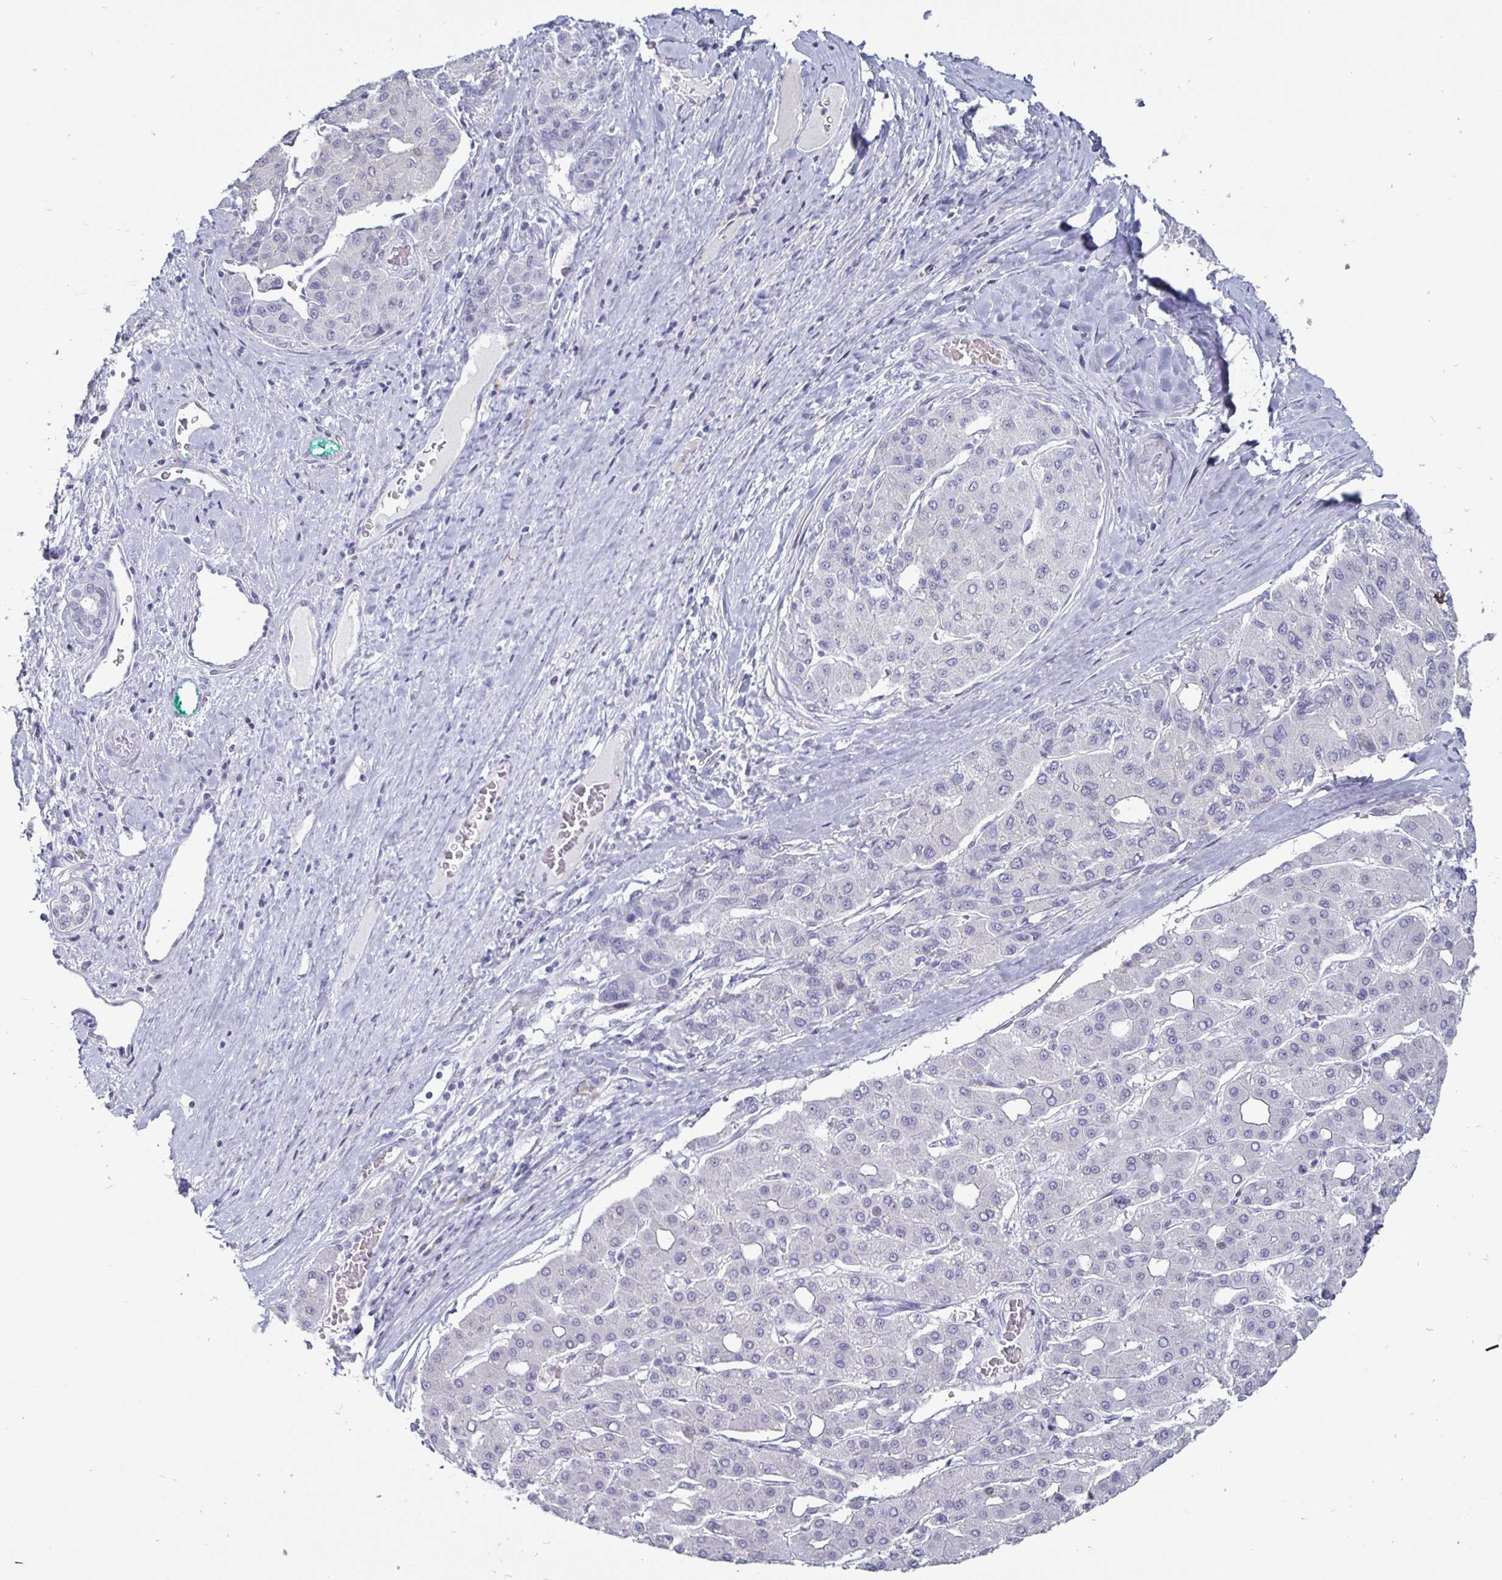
{"staining": {"intensity": "negative", "quantity": "none", "location": "none"}, "tissue": "liver cancer", "cell_type": "Tumor cells", "image_type": "cancer", "snomed": [{"axis": "morphology", "description": "Carcinoma, Hepatocellular, NOS"}, {"axis": "topography", "description": "Liver"}], "caption": "Immunohistochemistry histopathology image of neoplastic tissue: human liver cancer (hepatocellular carcinoma) stained with DAB demonstrates no significant protein positivity in tumor cells. Nuclei are stained in blue.", "gene": "OOSP2", "patient": {"sex": "male", "age": 65}}